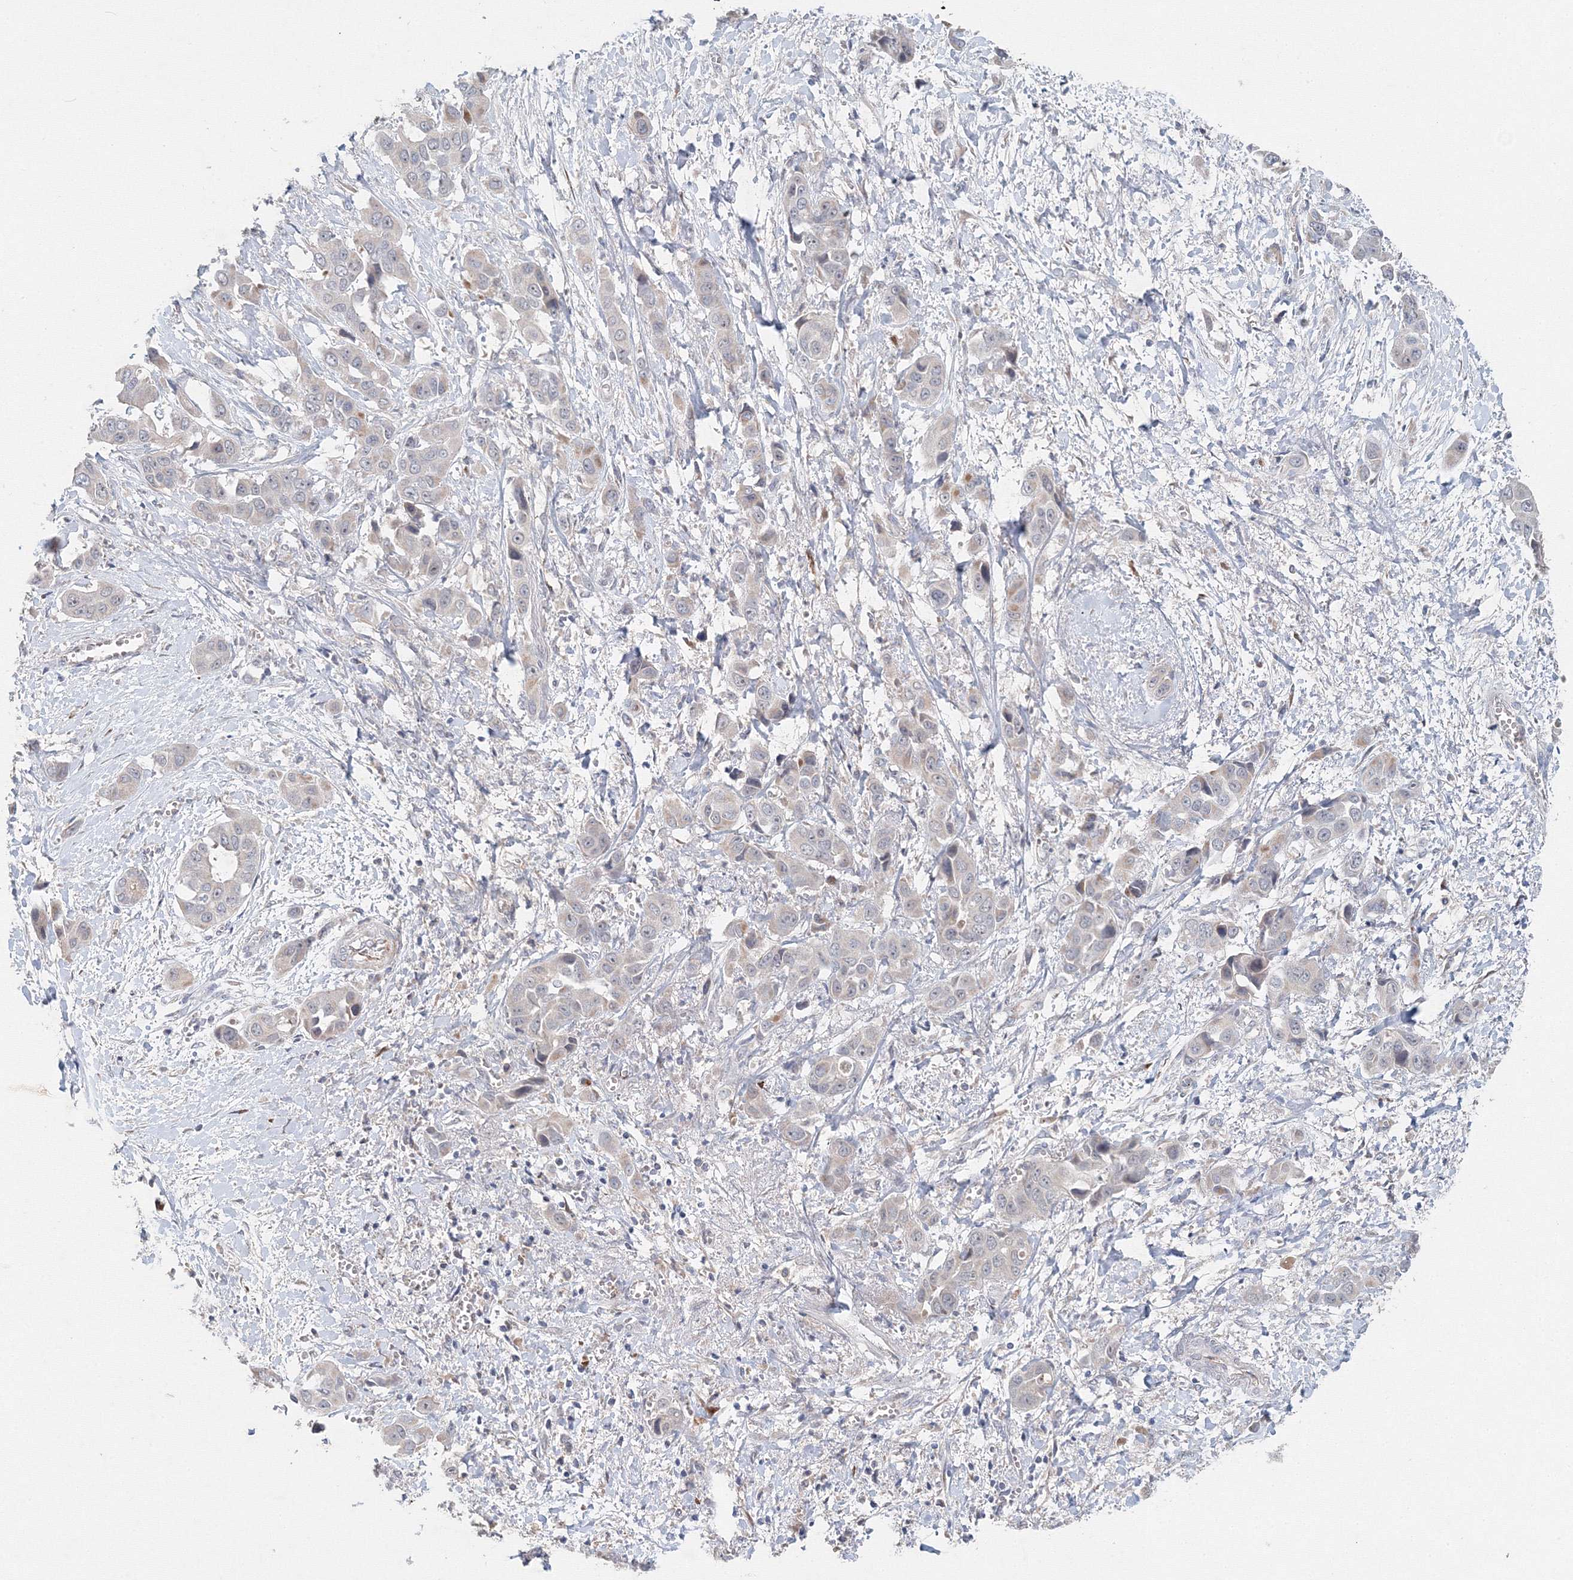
{"staining": {"intensity": "weak", "quantity": "<25%", "location": "cytoplasmic/membranous"}, "tissue": "liver cancer", "cell_type": "Tumor cells", "image_type": "cancer", "snomed": [{"axis": "morphology", "description": "Cholangiocarcinoma"}, {"axis": "topography", "description": "Liver"}], "caption": "The immunohistochemistry histopathology image has no significant expression in tumor cells of cholangiocarcinoma (liver) tissue.", "gene": "WDR49", "patient": {"sex": "female", "age": 52}}